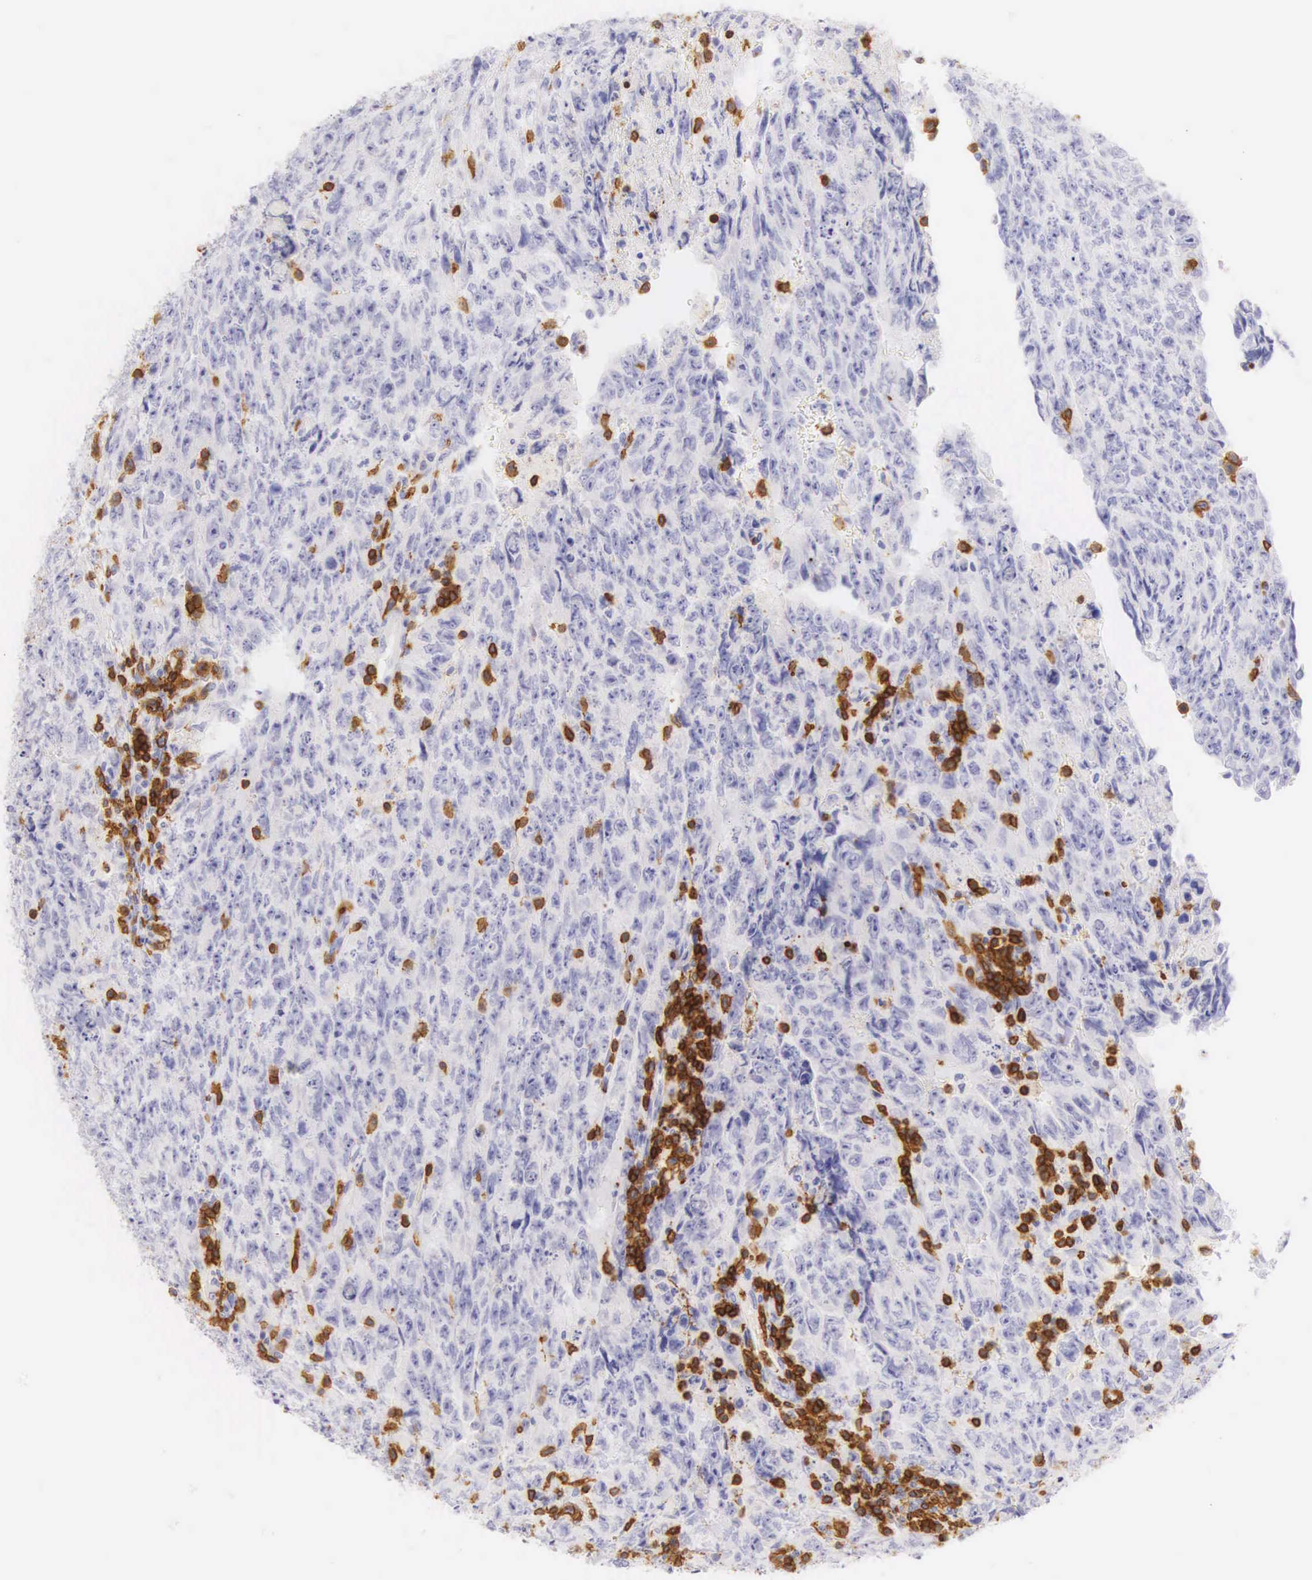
{"staining": {"intensity": "negative", "quantity": "none", "location": "none"}, "tissue": "testis cancer", "cell_type": "Tumor cells", "image_type": "cancer", "snomed": [{"axis": "morphology", "description": "Carcinoma, Embryonal, NOS"}, {"axis": "topography", "description": "Testis"}], "caption": "Testis cancer stained for a protein using IHC shows no staining tumor cells.", "gene": "CD3E", "patient": {"sex": "male", "age": 28}}